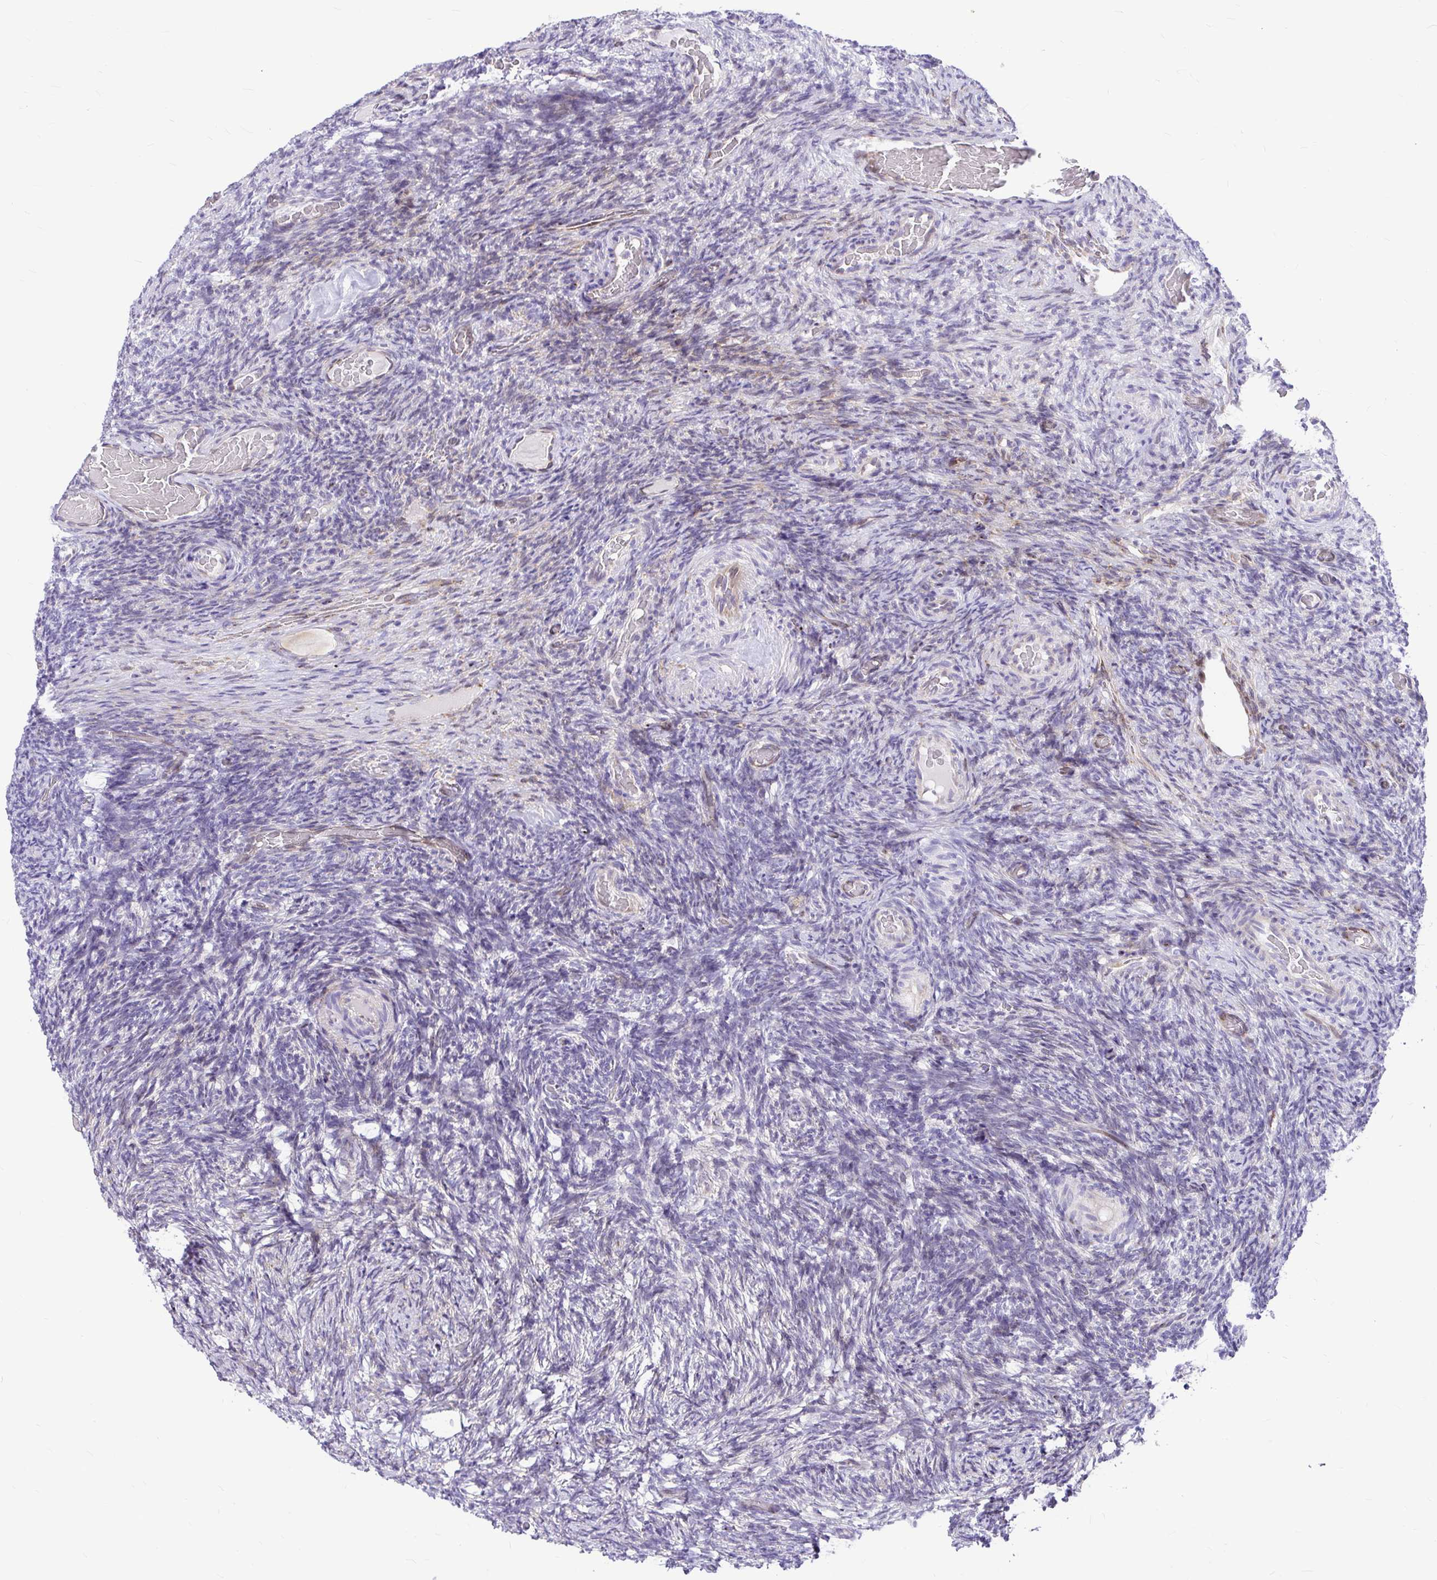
{"staining": {"intensity": "negative", "quantity": "none", "location": "none"}, "tissue": "ovary", "cell_type": "Ovarian stroma cells", "image_type": "normal", "snomed": [{"axis": "morphology", "description": "Normal tissue, NOS"}, {"axis": "topography", "description": "Ovary"}], "caption": "The photomicrograph displays no staining of ovarian stroma cells in benign ovary. The staining was performed using DAB (3,3'-diaminobenzidine) to visualize the protein expression in brown, while the nuclei were stained in blue with hematoxylin (Magnification: 20x).", "gene": "GABBR2", "patient": {"sex": "female", "age": 34}}